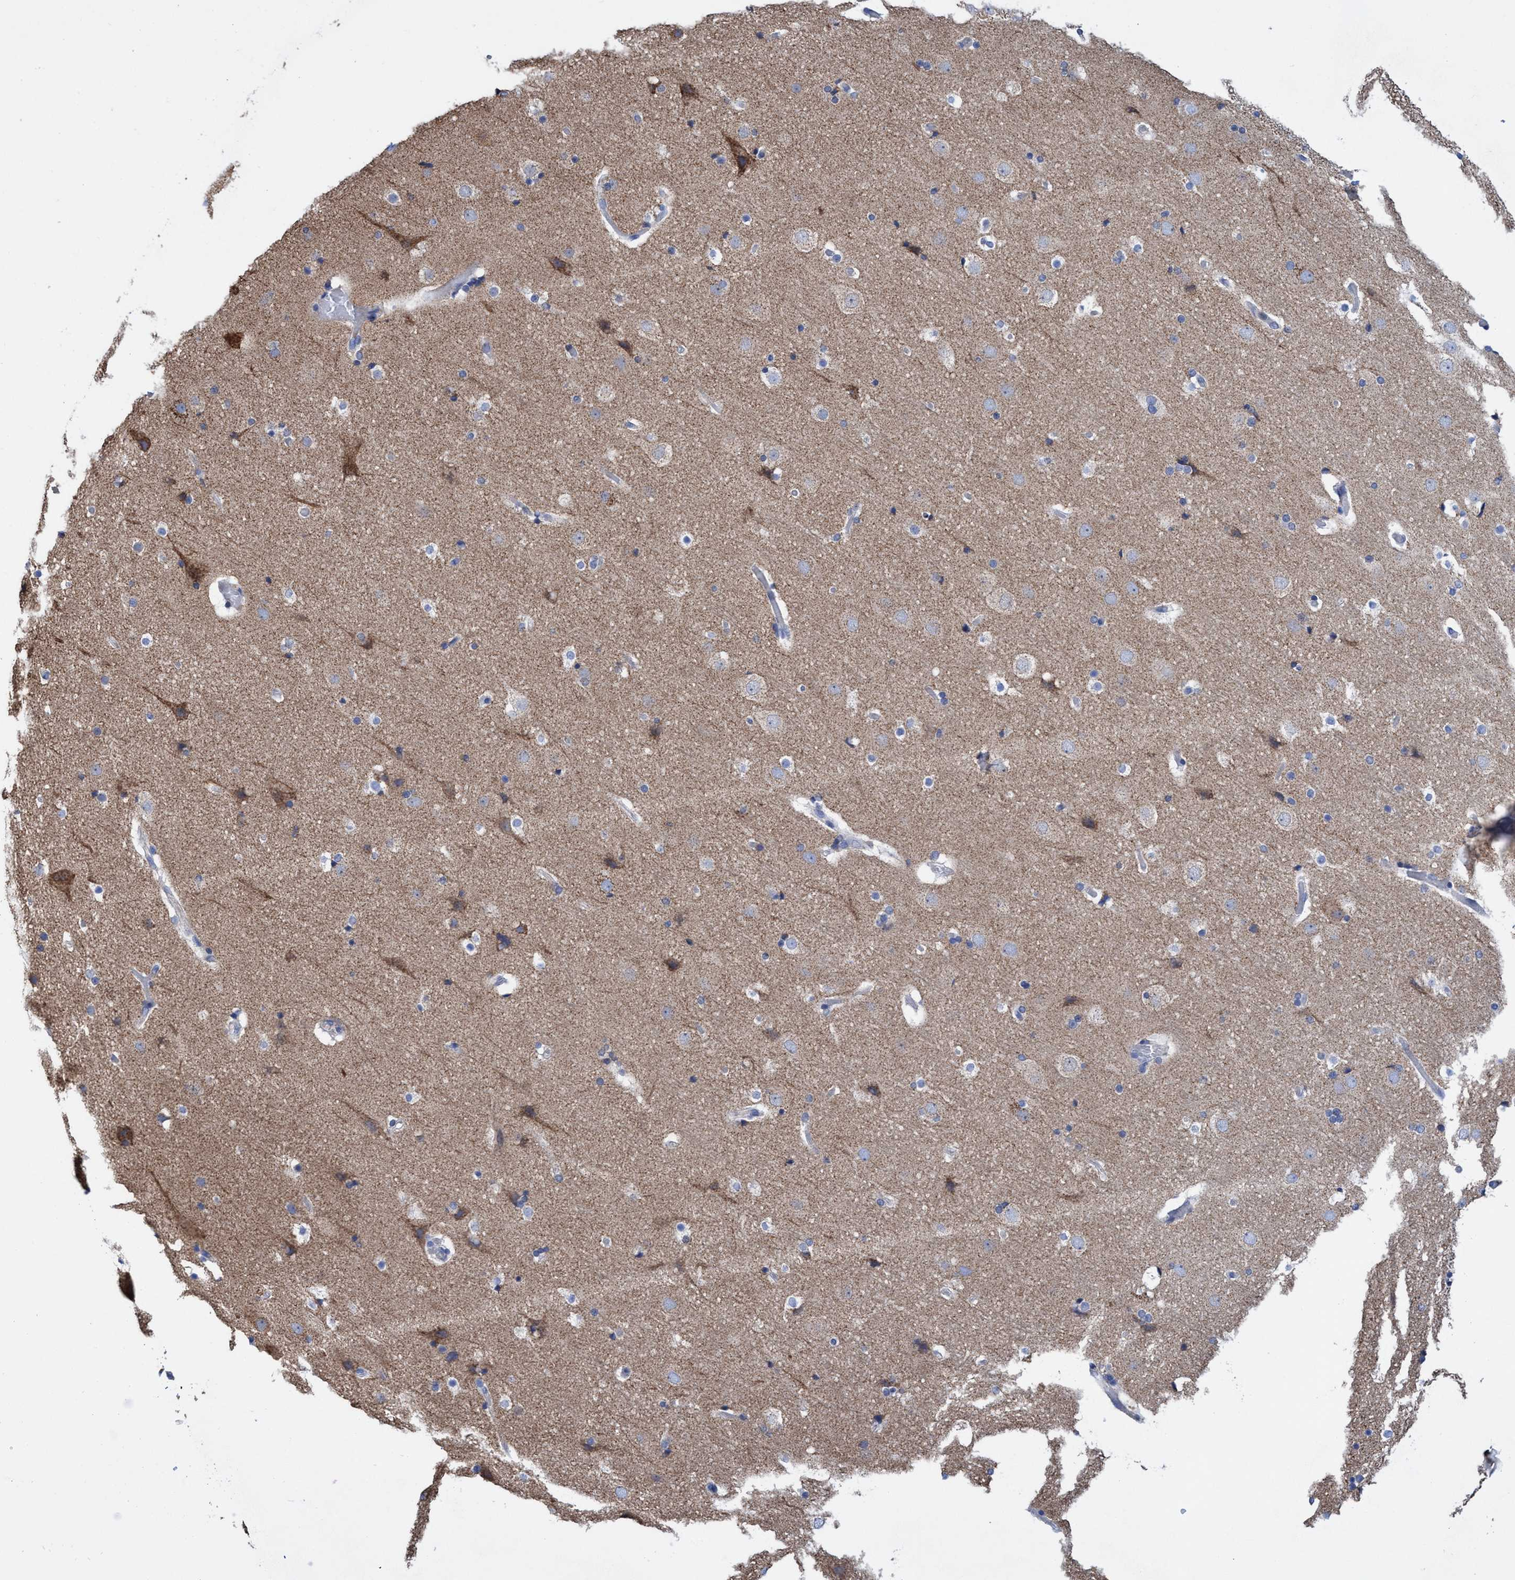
{"staining": {"intensity": "negative", "quantity": "none", "location": "none"}, "tissue": "cerebral cortex", "cell_type": "Endothelial cells", "image_type": "normal", "snomed": [{"axis": "morphology", "description": "Normal tissue, NOS"}, {"axis": "topography", "description": "Cerebral cortex"}], "caption": "IHC photomicrograph of normal cerebral cortex: human cerebral cortex stained with DAB (3,3'-diaminobenzidine) shows no significant protein expression in endothelial cells. (DAB immunohistochemistry (IHC) with hematoxylin counter stain).", "gene": "ZNF750", "patient": {"sex": "male", "age": 57}}